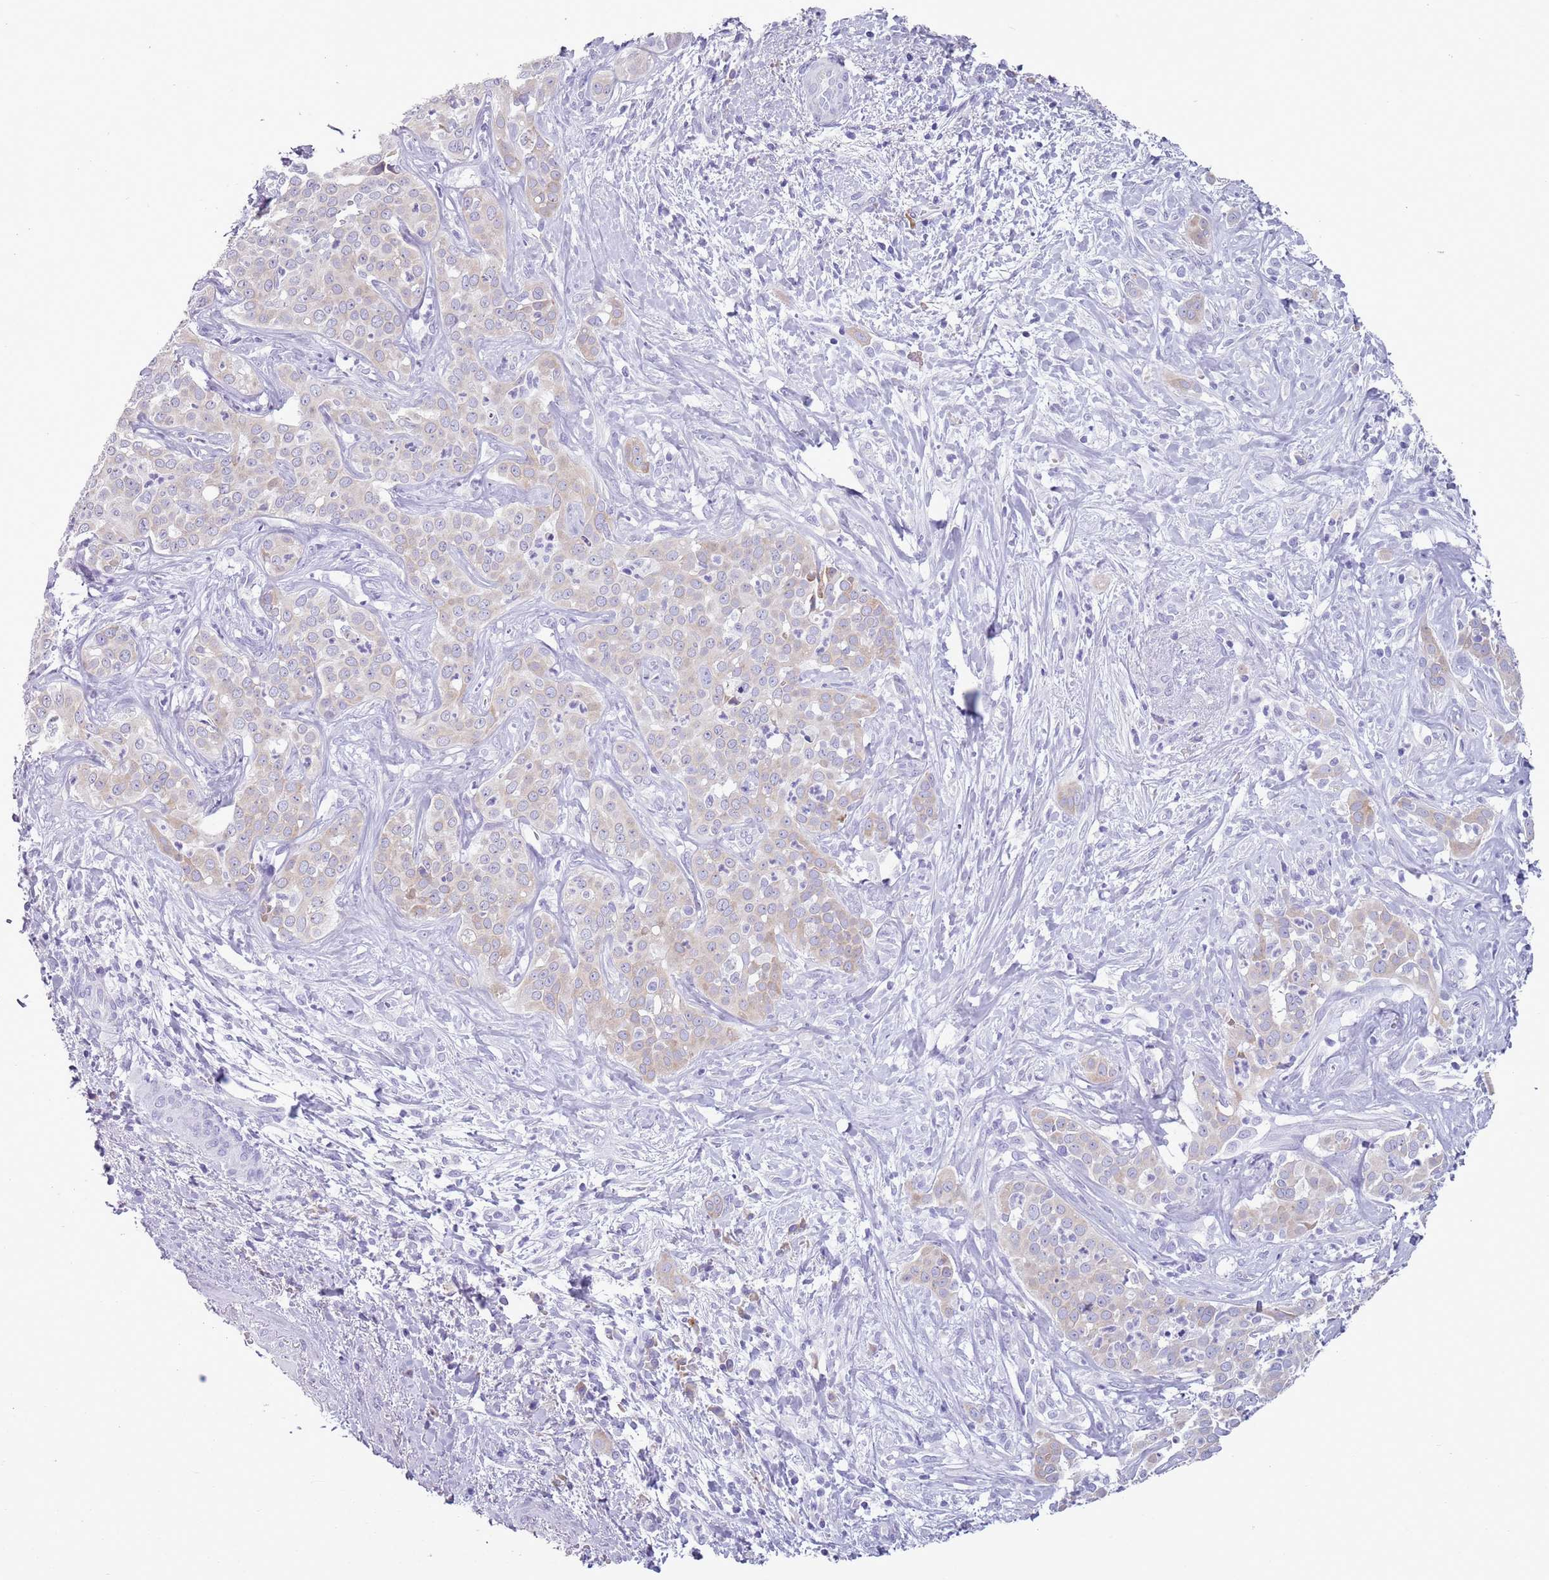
{"staining": {"intensity": "weak", "quantity": "<25%", "location": "cytoplasmic/membranous"}, "tissue": "liver cancer", "cell_type": "Tumor cells", "image_type": "cancer", "snomed": [{"axis": "morphology", "description": "Cholangiocarcinoma"}, {"axis": "topography", "description": "Liver"}], "caption": "Tumor cells are negative for protein expression in human liver cholangiocarcinoma.", "gene": "HYOU1", "patient": {"sex": "male", "age": 67}}